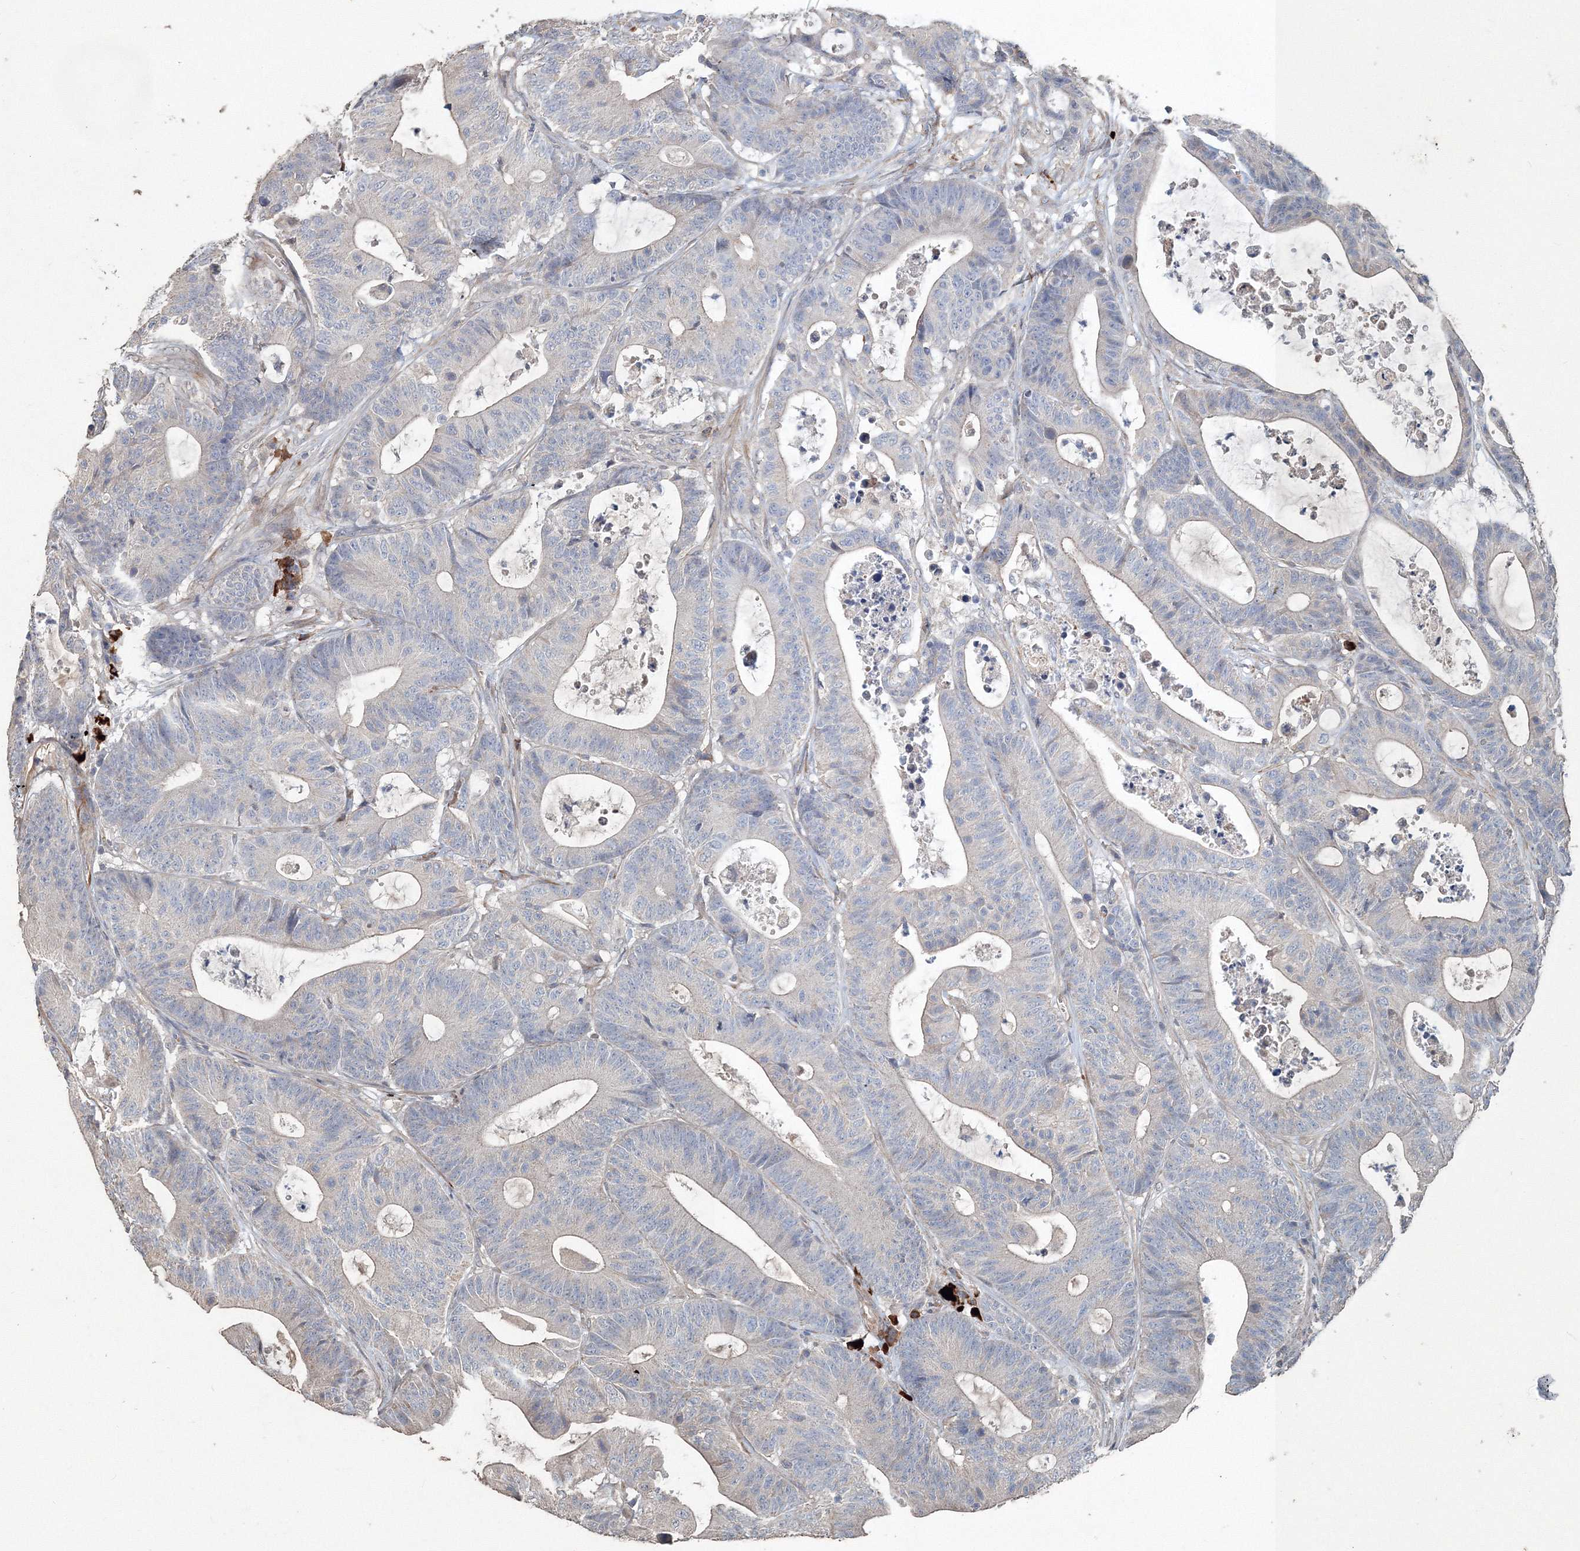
{"staining": {"intensity": "weak", "quantity": "<25%", "location": "cytoplasmic/membranous"}, "tissue": "colorectal cancer", "cell_type": "Tumor cells", "image_type": "cancer", "snomed": [{"axis": "morphology", "description": "Adenocarcinoma, NOS"}, {"axis": "topography", "description": "Colon"}], "caption": "This is an immunohistochemistry histopathology image of human colorectal cancer. There is no staining in tumor cells.", "gene": "NALF2", "patient": {"sex": "female", "age": 84}}